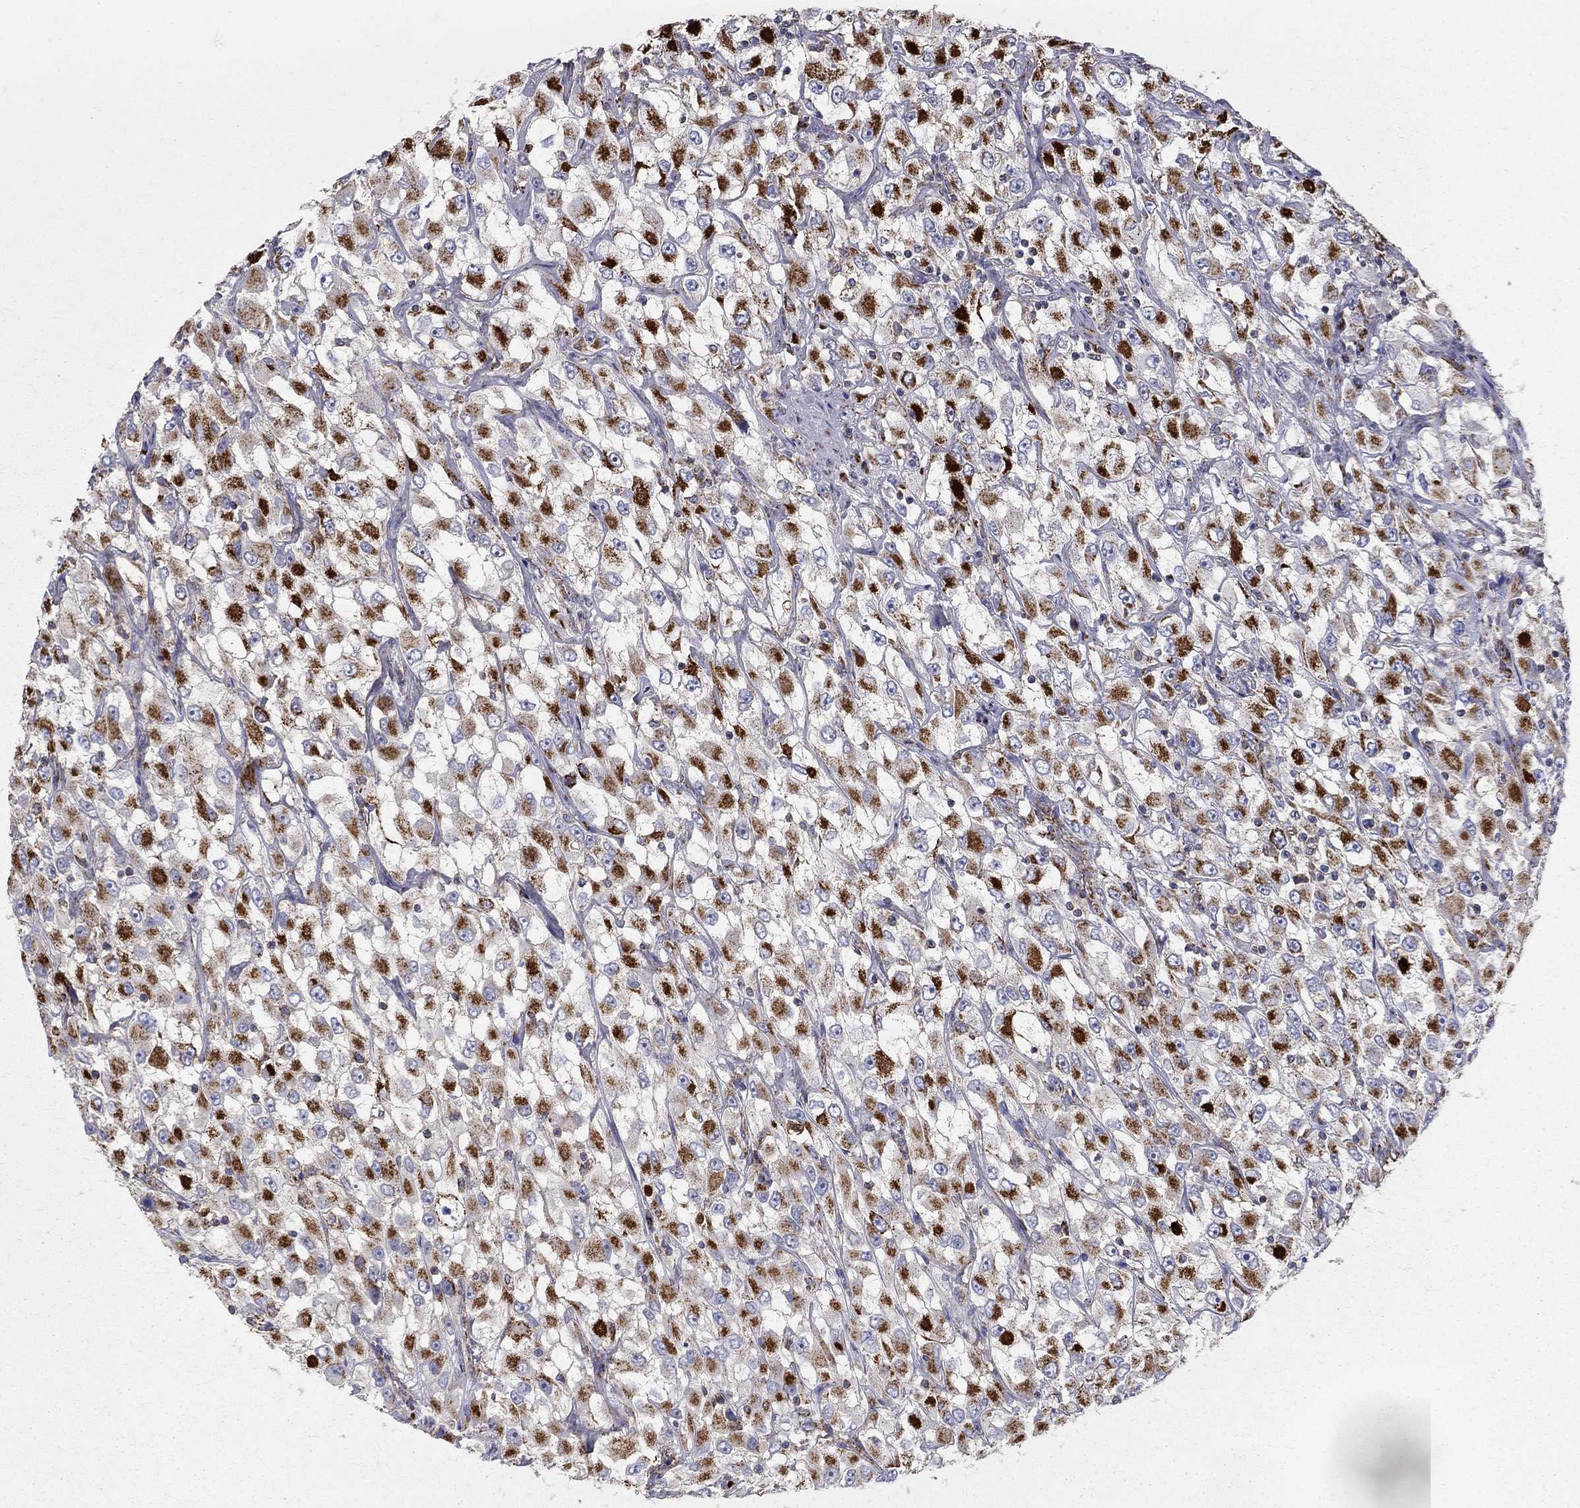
{"staining": {"intensity": "strong", "quantity": "25%-75%", "location": "cytoplasmic/membranous"}, "tissue": "renal cancer", "cell_type": "Tumor cells", "image_type": "cancer", "snomed": [{"axis": "morphology", "description": "Adenocarcinoma, NOS"}, {"axis": "topography", "description": "Kidney"}], "caption": "This is an image of immunohistochemistry (IHC) staining of renal cancer (adenocarcinoma), which shows strong positivity in the cytoplasmic/membranous of tumor cells.", "gene": "GCSH", "patient": {"sex": "female", "age": 52}}